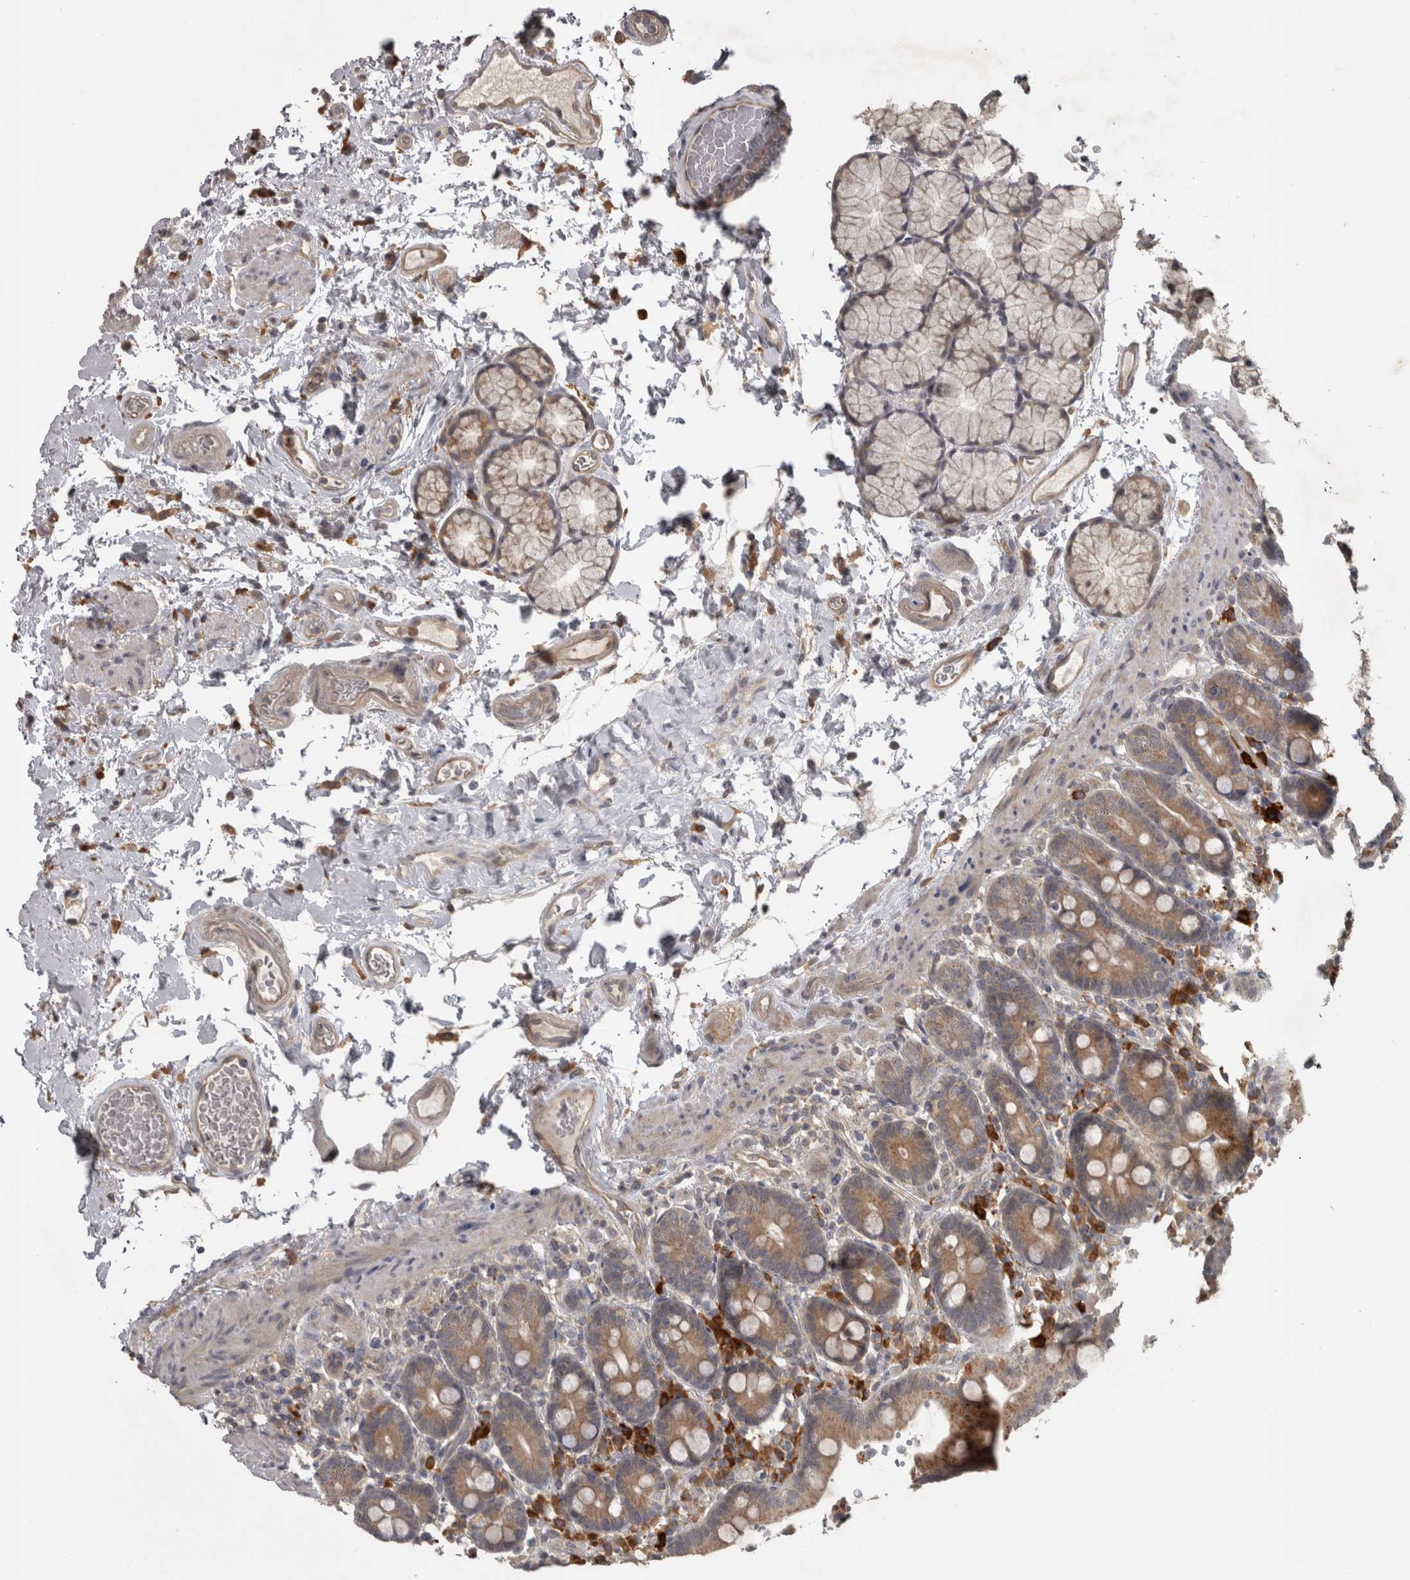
{"staining": {"intensity": "moderate", "quantity": ">75%", "location": "cytoplasmic/membranous"}, "tissue": "duodenum", "cell_type": "Glandular cells", "image_type": "normal", "snomed": [{"axis": "morphology", "description": "Normal tissue, NOS"}, {"axis": "topography", "description": "Small intestine, NOS"}], "caption": "Immunohistochemistry (DAB) staining of unremarkable human duodenum exhibits moderate cytoplasmic/membranous protein staining in approximately >75% of glandular cells.", "gene": "SLCO5A1", "patient": {"sex": "female", "age": 71}}